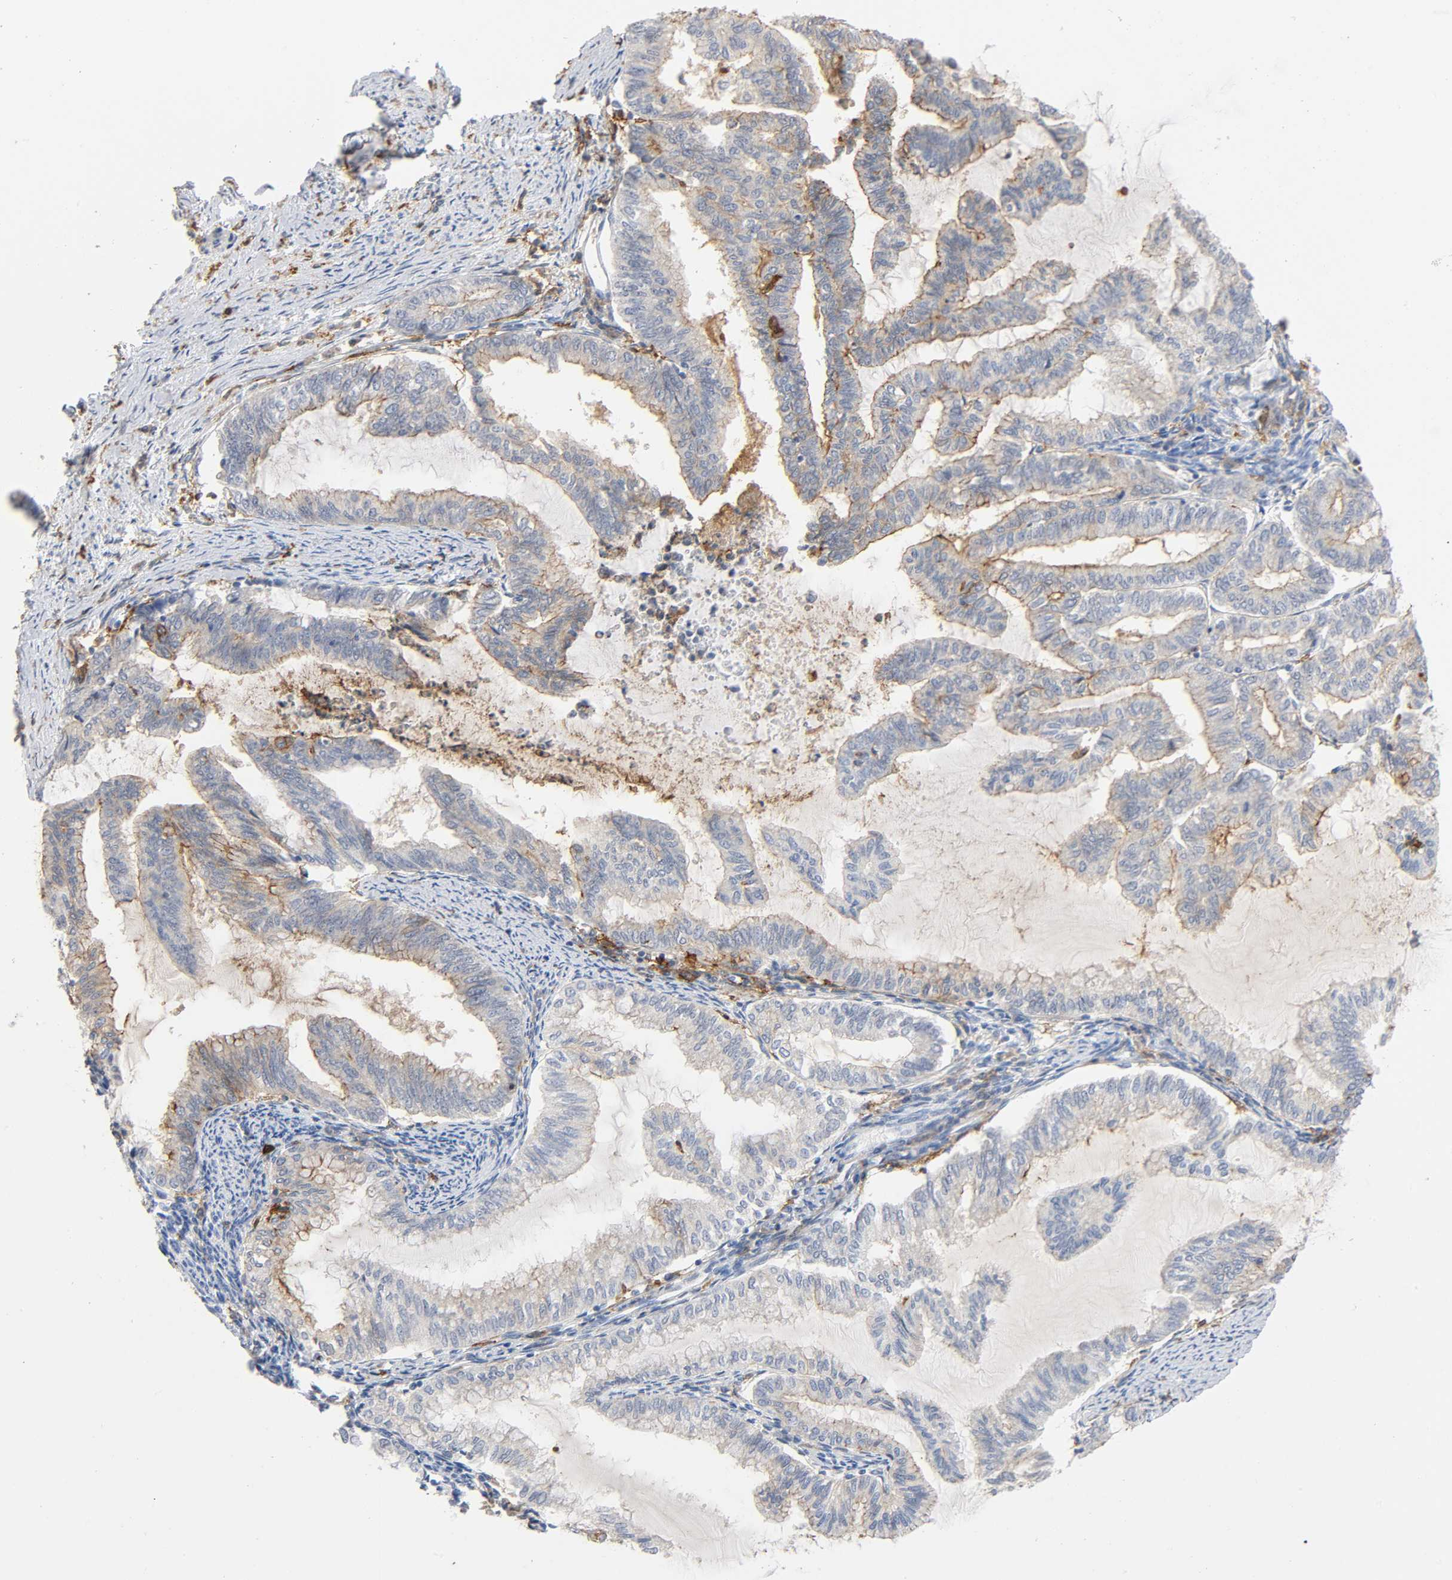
{"staining": {"intensity": "negative", "quantity": "none", "location": "none"}, "tissue": "endometrial cancer", "cell_type": "Tumor cells", "image_type": "cancer", "snomed": [{"axis": "morphology", "description": "Adenocarcinoma, NOS"}, {"axis": "topography", "description": "Endometrium"}], "caption": "This is an immunohistochemistry photomicrograph of adenocarcinoma (endometrial). There is no expression in tumor cells.", "gene": "LYN", "patient": {"sex": "female", "age": 79}}